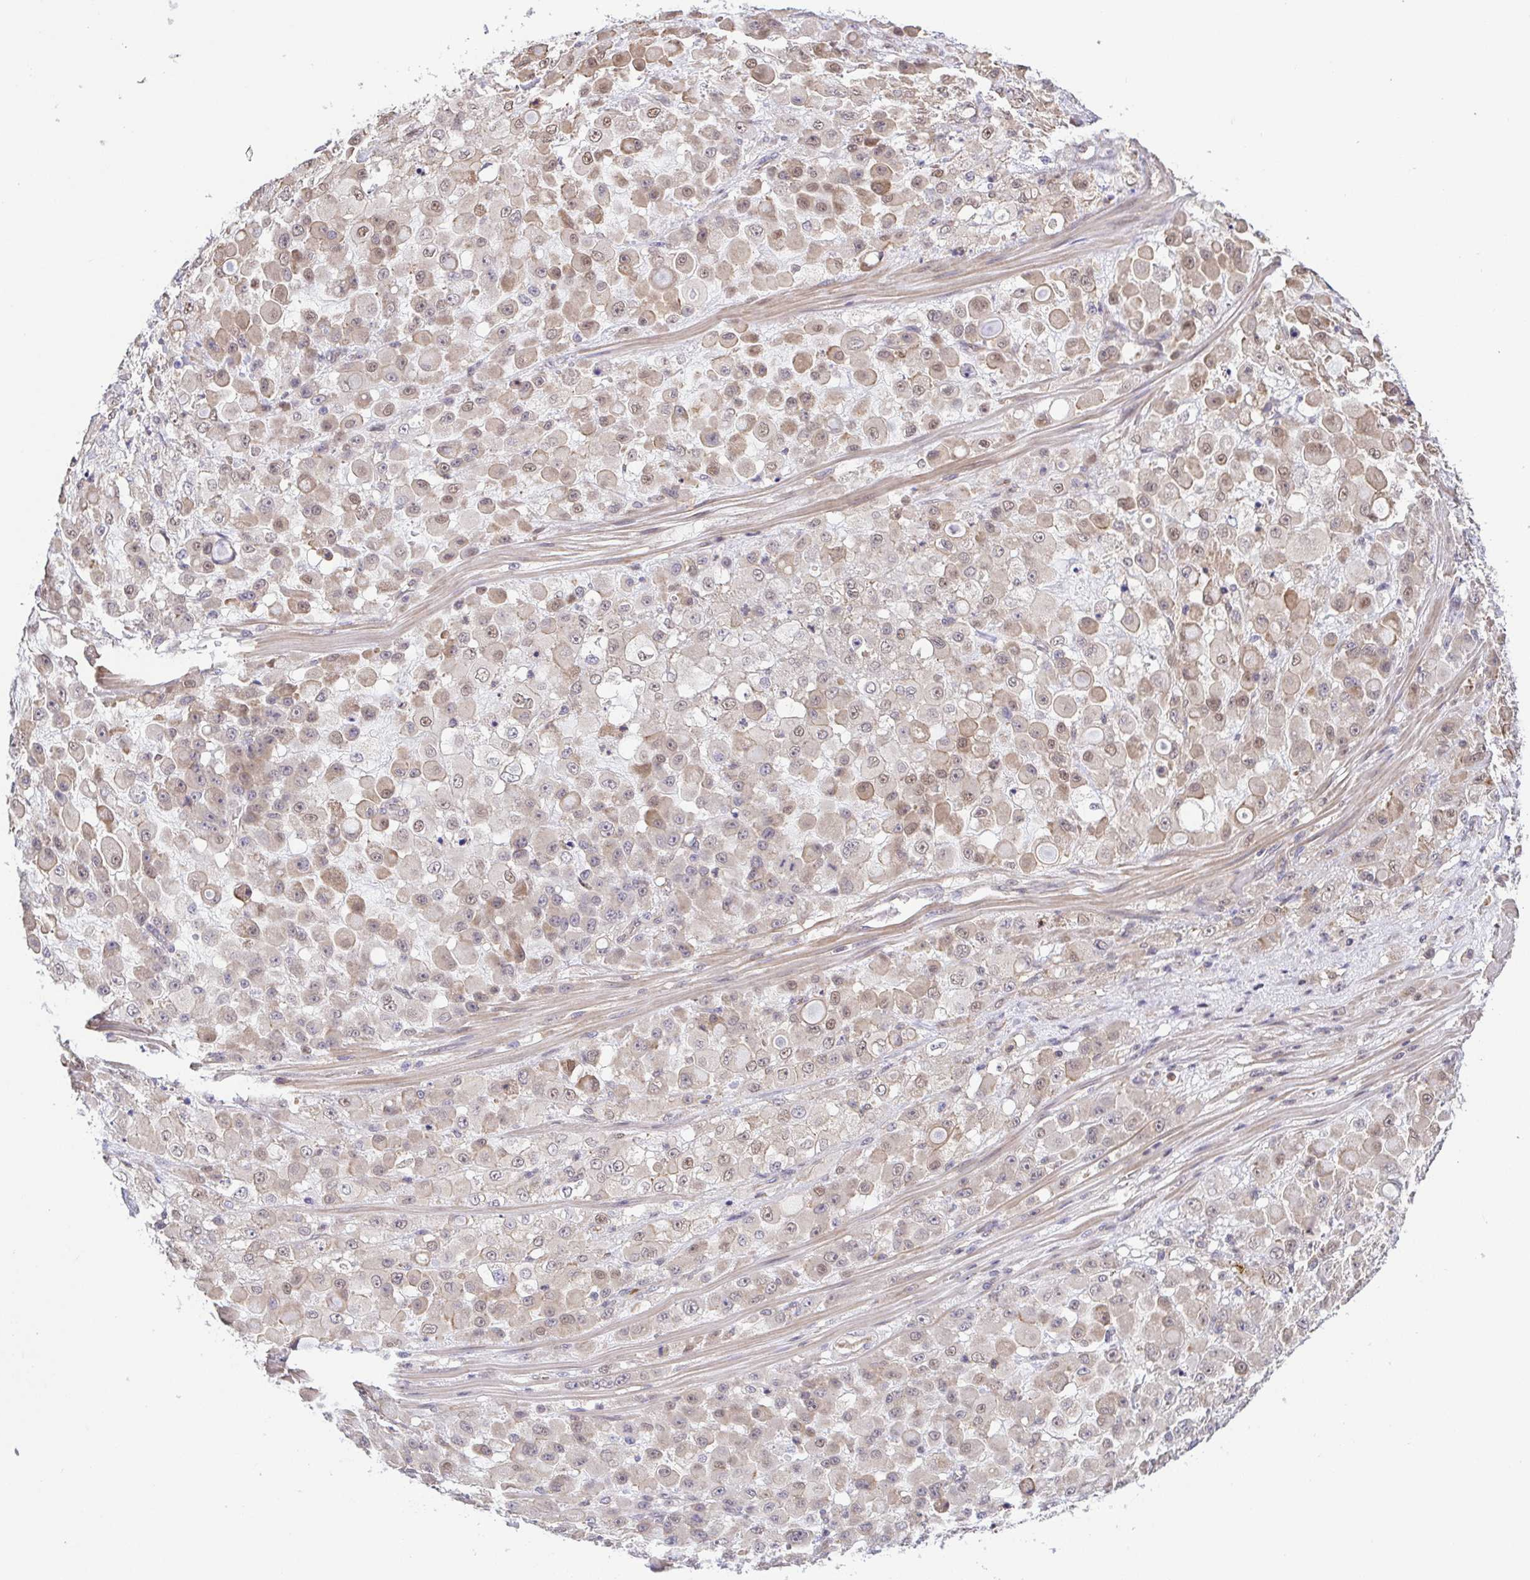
{"staining": {"intensity": "weak", "quantity": "25%-75%", "location": "cytoplasmic/membranous,nuclear"}, "tissue": "stomach cancer", "cell_type": "Tumor cells", "image_type": "cancer", "snomed": [{"axis": "morphology", "description": "Adenocarcinoma, NOS"}, {"axis": "topography", "description": "Stomach"}], "caption": "Stomach cancer tissue shows weak cytoplasmic/membranous and nuclear staining in about 25%-75% of tumor cells, visualized by immunohistochemistry.", "gene": "PREPL", "patient": {"sex": "female", "age": 76}}